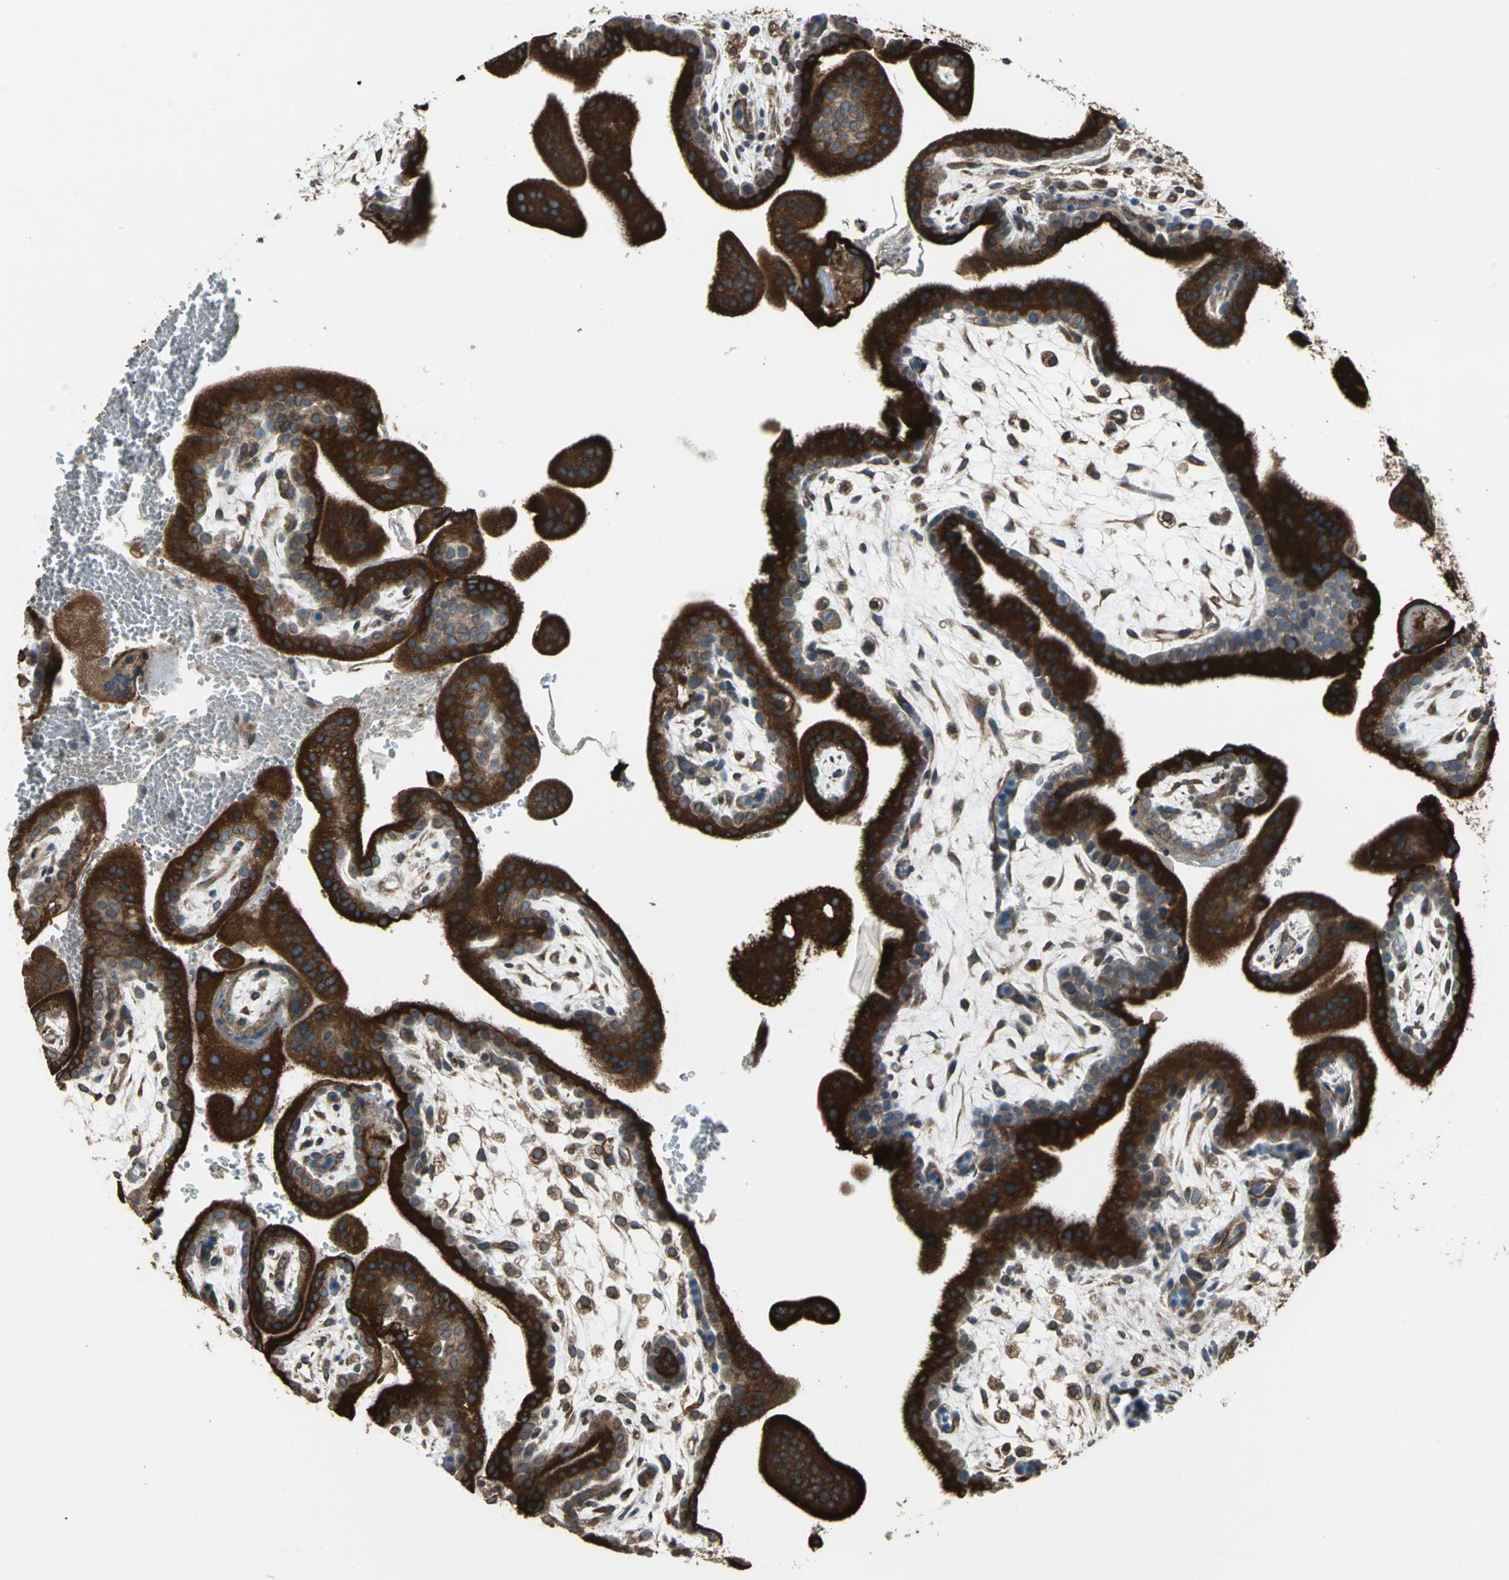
{"staining": {"intensity": "moderate", "quantity": "25%-75%", "location": "cytoplasmic/membranous"}, "tissue": "placenta", "cell_type": "Decidual cells", "image_type": "normal", "snomed": [{"axis": "morphology", "description": "Normal tissue, NOS"}, {"axis": "topography", "description": "Placenta"}], "caption": "Protein staining of unremarkable placenta demonstrates moderate cytoplasmic/membranous expression in approximately 25%-75% of decidual cells.", "gene": "SYVN1", "patient": {"sex": "female", "age": 35}}